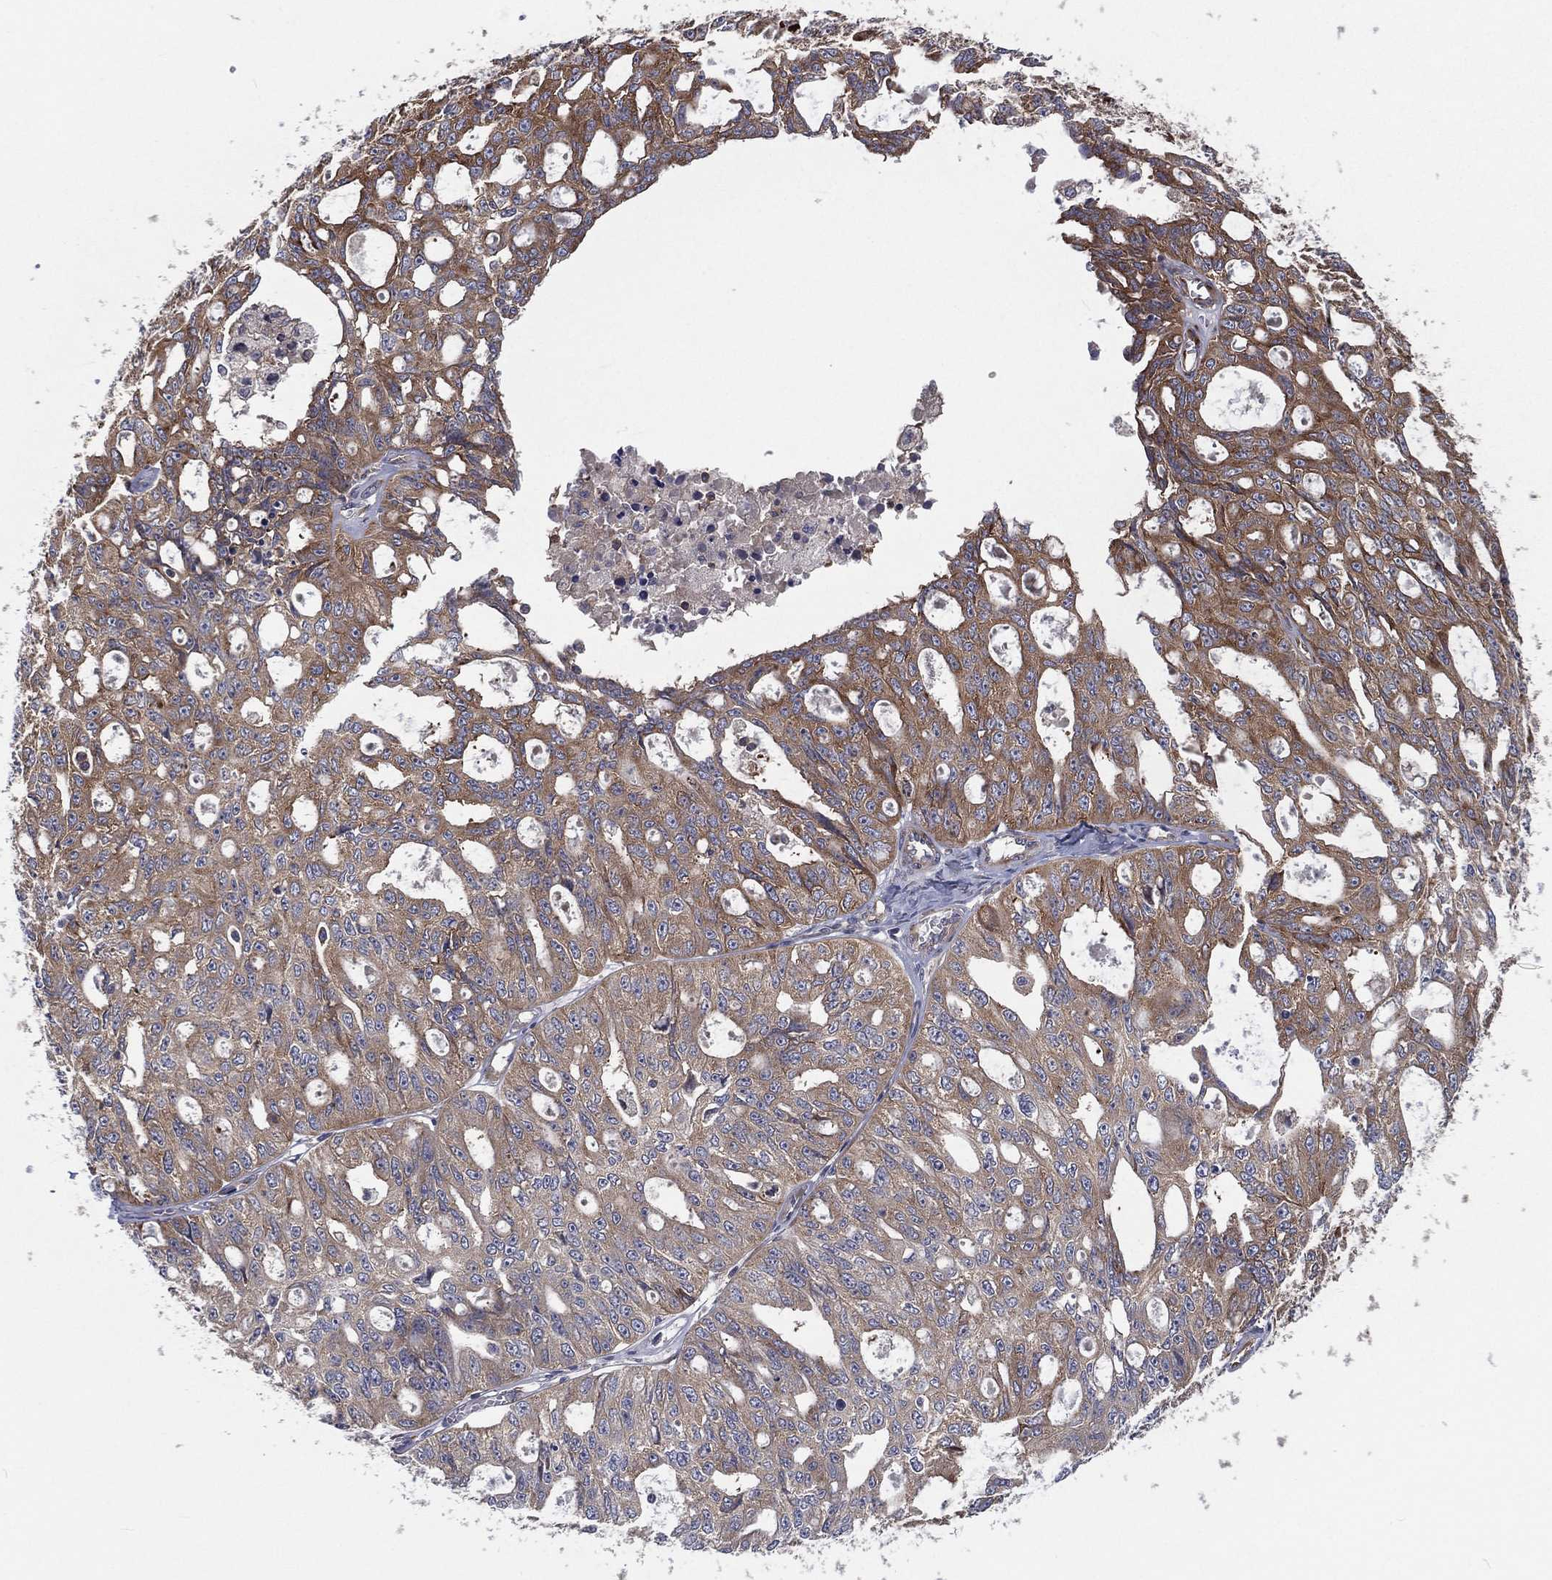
{"staining": {"intensity": "moderate", "quantity": "25%-75%", "location": "cytoplasmic/membranous"}, "tissue": "ovarian cancer", "cell_type": "Tumor cells", "image_type": "cancer", "snomed": [{"axis": "morphology", "description": "Carcinoma, endometroid"}, {"axis": "topography", "description": "Ovary"}], "caption": "IHC of ovarian endometroid carcinoma displays medium levels of moderate cytoplasmic/membranous positivity in approximately 25%-75% of tumor cells.", "gene": "EIF2B5", "patient": {"sex": "female", "age": 65}}